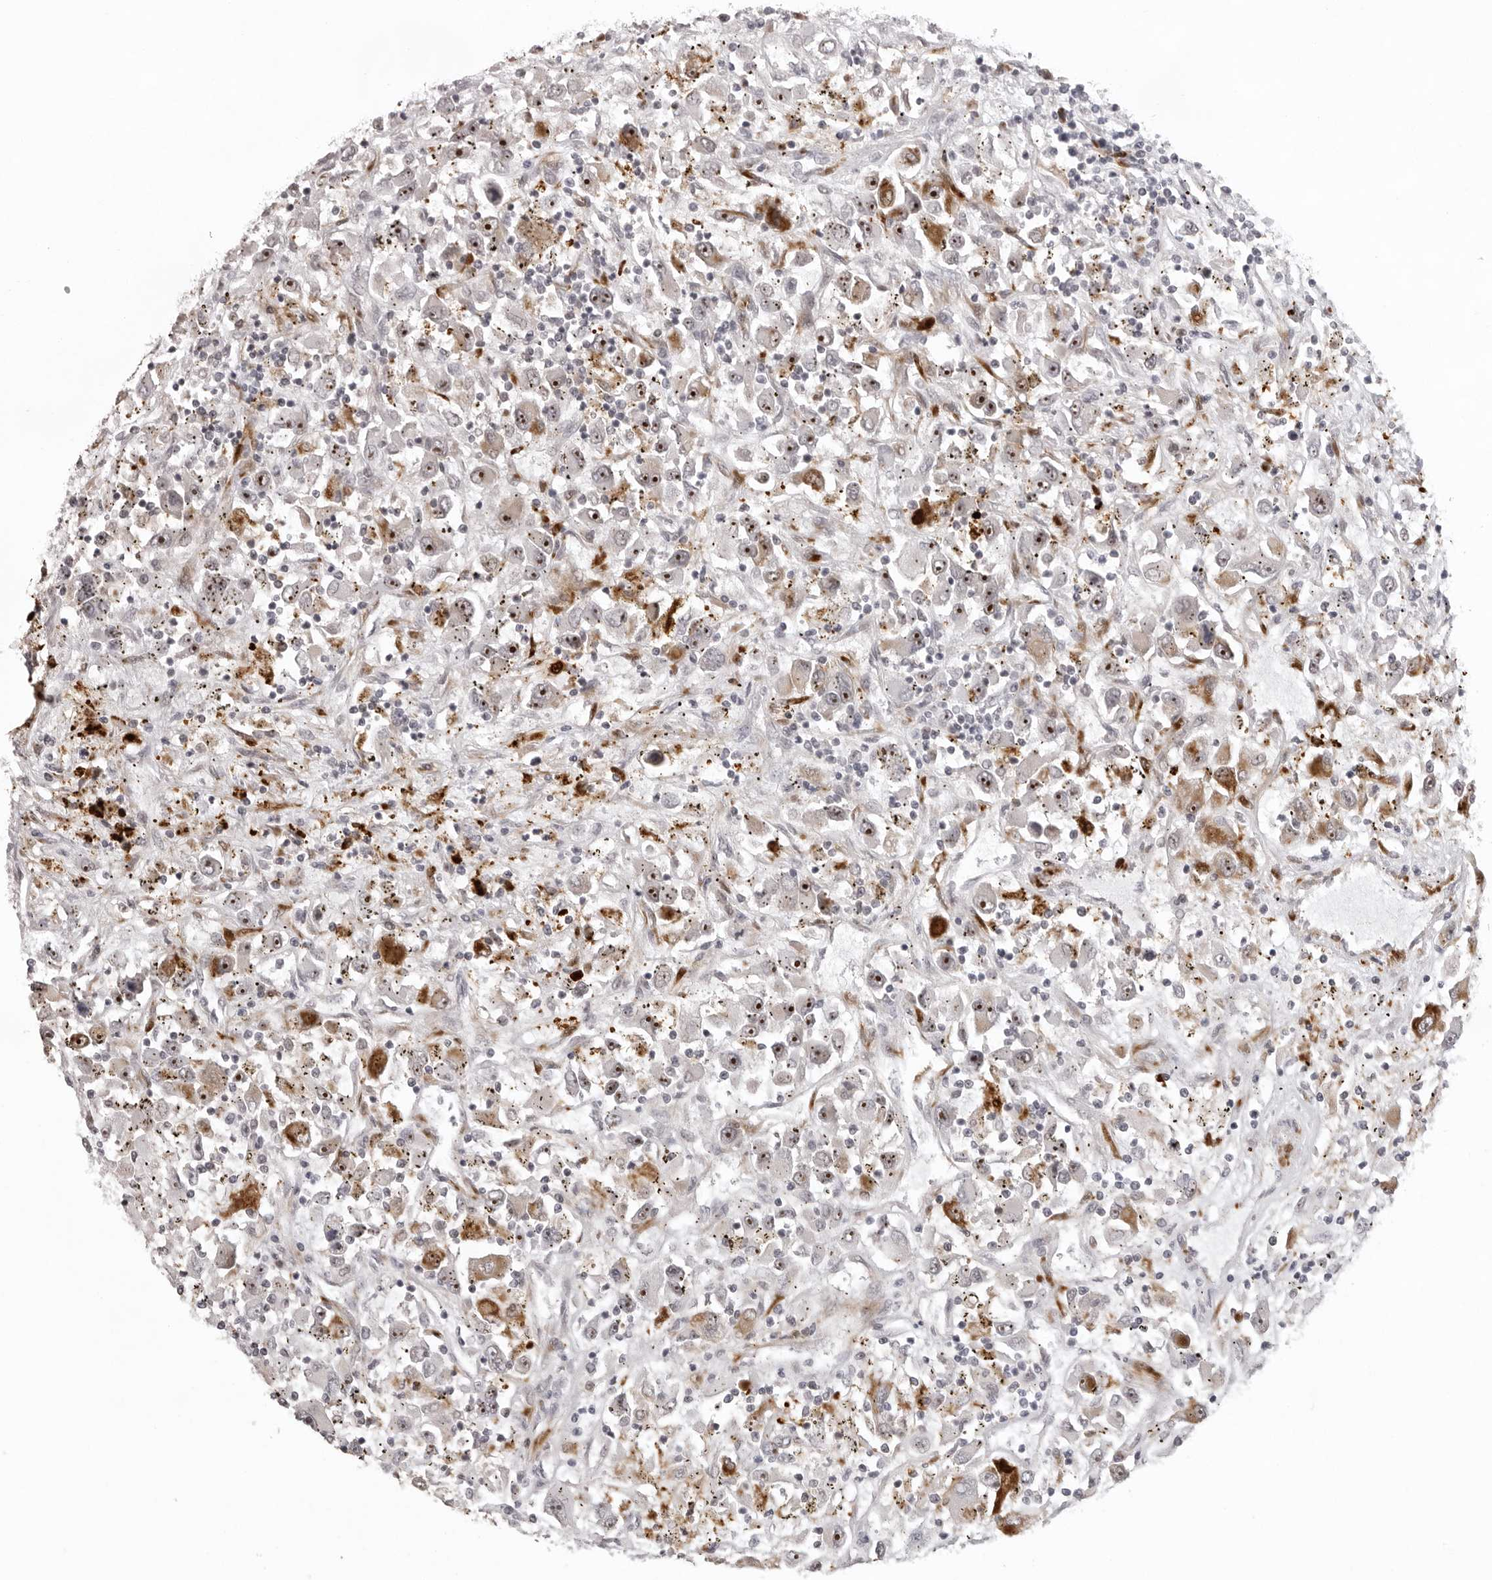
{"staining": {"intensity": "moderate", "quantity": ">75%", "location": "nuclear"}, "tissue": "renal cancer", "cell_type": "Tumor cells", "image_type": "cancer", "snomed": [{"axis": "morphology", "description": "Adenocarcinoma, NOS"}, {"axis": "topography", "description": "Kidney"}], "caption": "Immunohistochemical staining of renal cancer demonstrates moderate nuclear protein positivity in approximately >75% of tumor cells. (DAB = brown stain, brightfield microscopy at high magnification).", "gene": "HELZ", "patient": {"sex": "female", "age": 52}}